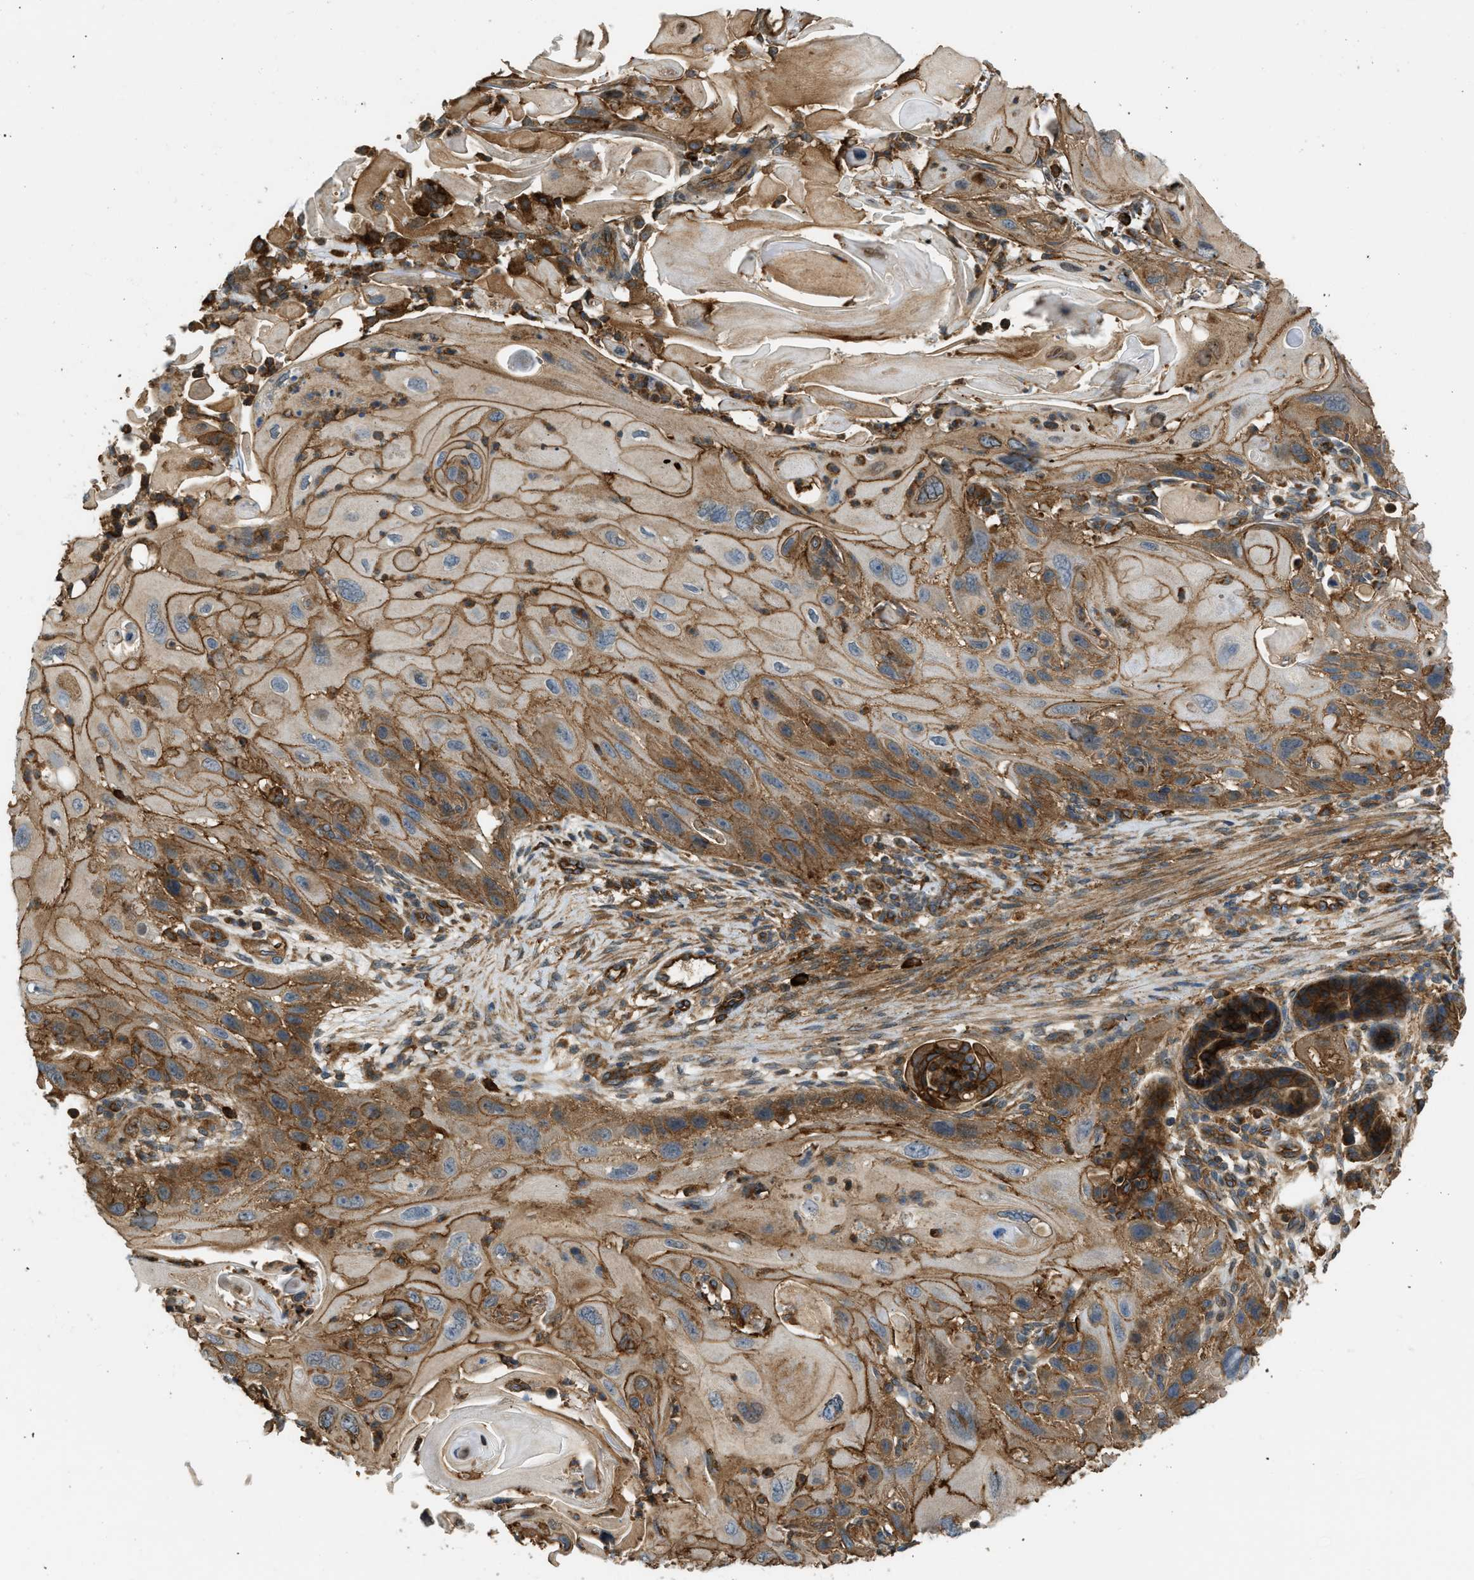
{"staining": {"intensity": "moderate", "quantity": ">75%", "location": "cytoplasmic/membranous"}, "tissue": "skin cancer", "cell_type": "Tumor cells", "image_type": "cancer", "snomed": [{"axis": "morphology", "description": "Squamous cell carcinoma, NOS"}, {"axis": "topography", "description": "Skin"}], "caption": "Immunohistochemistry staining of skin squamous cell carcinoma, which exhibits medium levels of moderate cytoplasmic/membranous staining in about >75% of tumor cells indicating moderate cytoplasmic/membranous protein positivity. The staining was performed using DAB (3,3'-diaminobenzidine) (brown) for protein detection and nuclei were counterstained in hematoxylin (blue).", "gene": "BAG4", "patient": {"sex": "female", "age": 77}}